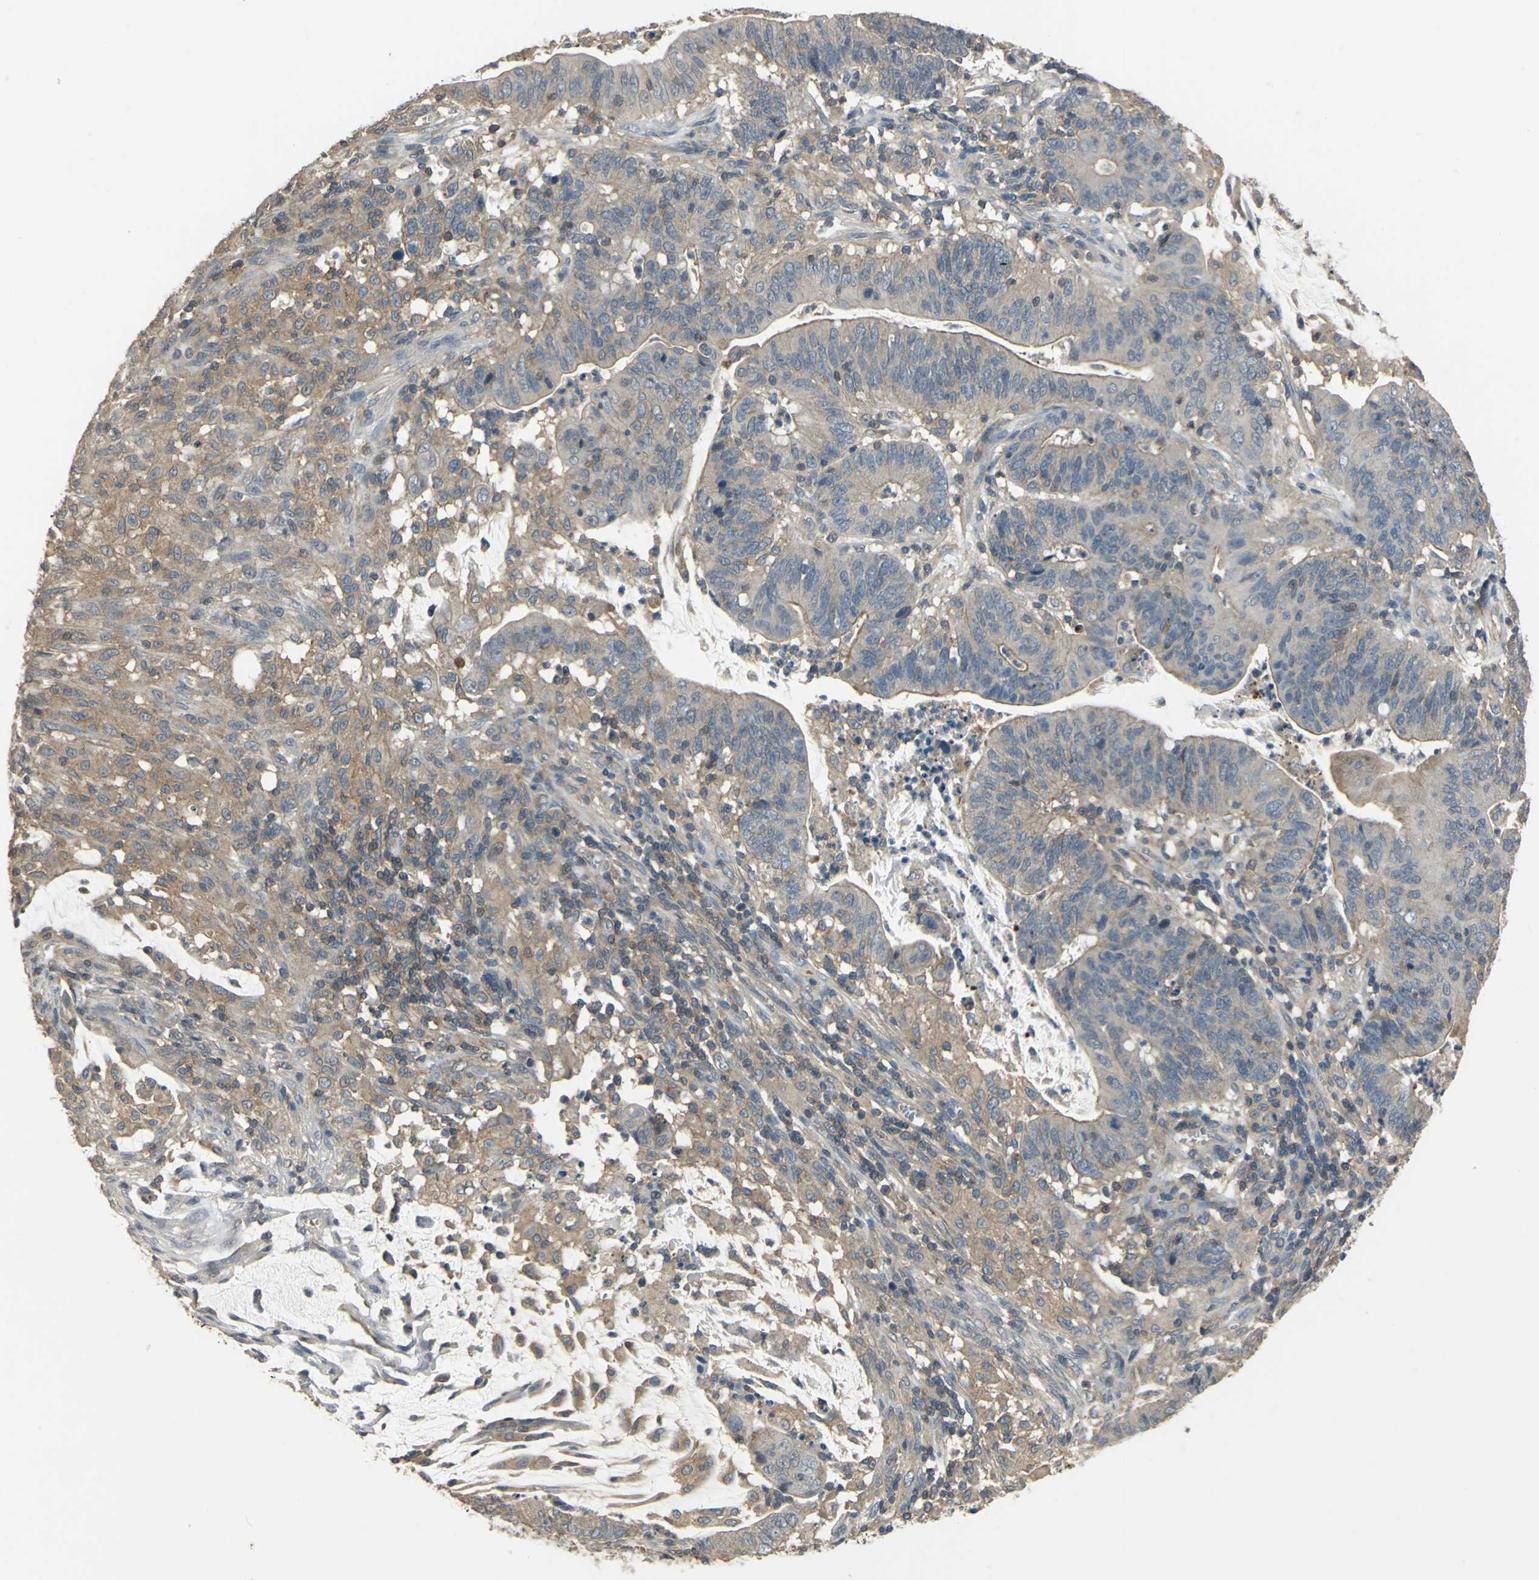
{"staining": {"intensity": "weak", "quantity": "25%-75%", "location": "cytoplasmic/membranous"}, "tissue": "colorectal cancer", "cell_type": "Tumor cells", "image_type": "cancer", "snomed": [{"axis": "morphology", "description": "Adenocarcinoma, NOS"}, {"axis": "topography", "description": "Colon"}], "caption": "A low amount of weak cytoplasmic/membranous staining is seen in approximately 25%-75% of tumor cells in colorectal cancer tissue. The protein is stained brown, and the nuclei are stained in blue (DAB (3,3'-diaminobenzidine) IHC with brightfield microscopy, high magnification).", "gene": "RAPGEF1", "patient": {"sex": "male", "age": 45}}